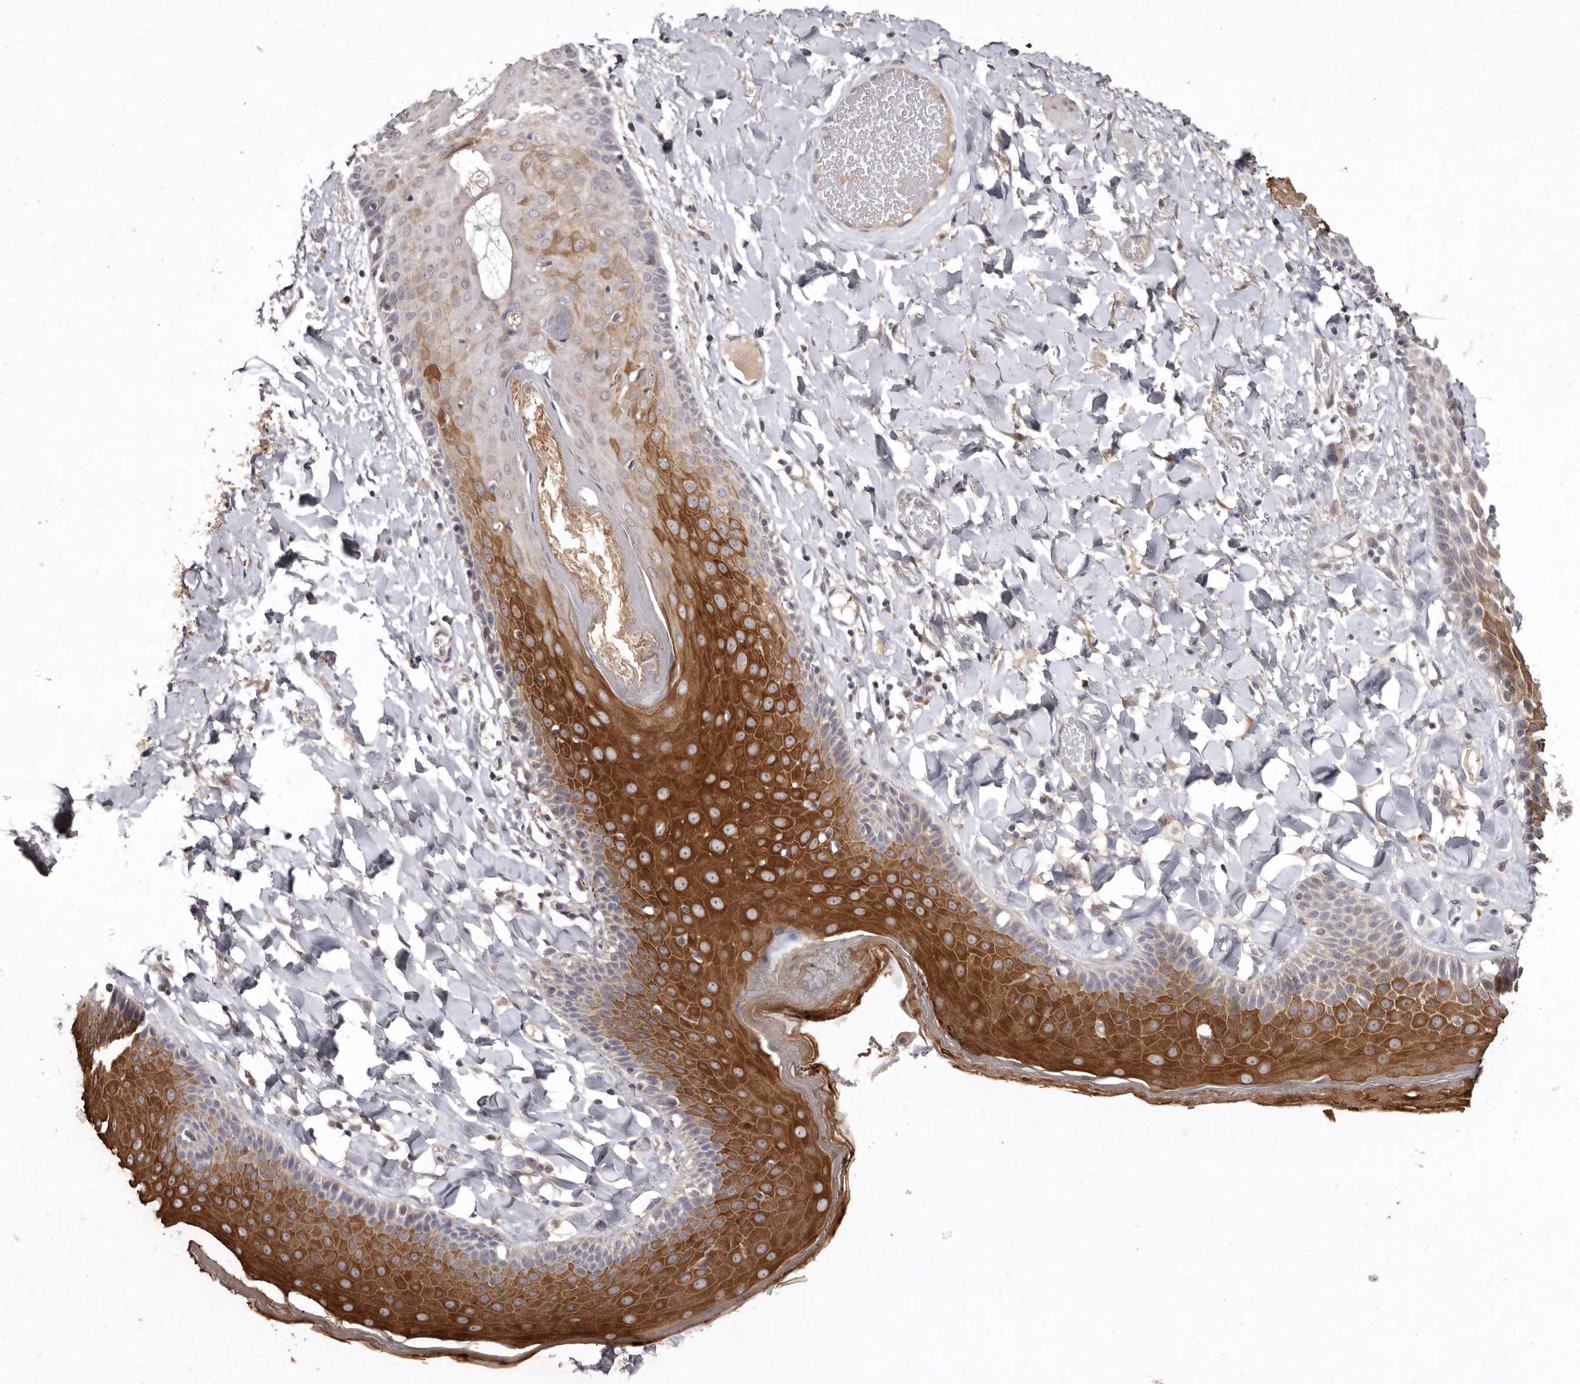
{"staining": {"intensity": "strong", "quantity": "25%-75%", "location": "cytoplasmic/membranous"}, "tissue": "skin", "cell_type": "Epidermal cells", "image_type": "normal", "snomed": [{"axis": "morphology", "description": "Normal tissue, NOS"}, {"axis": "topography", "description": "Anal"}], "caption": "IHC of benign skin demonstrates high levels of strong cytoplasmic/membranous staining in about 25%-75% of epidermal cells.", "gene": "FLAD1", "patient": {"sex": "male", "age": 69}}